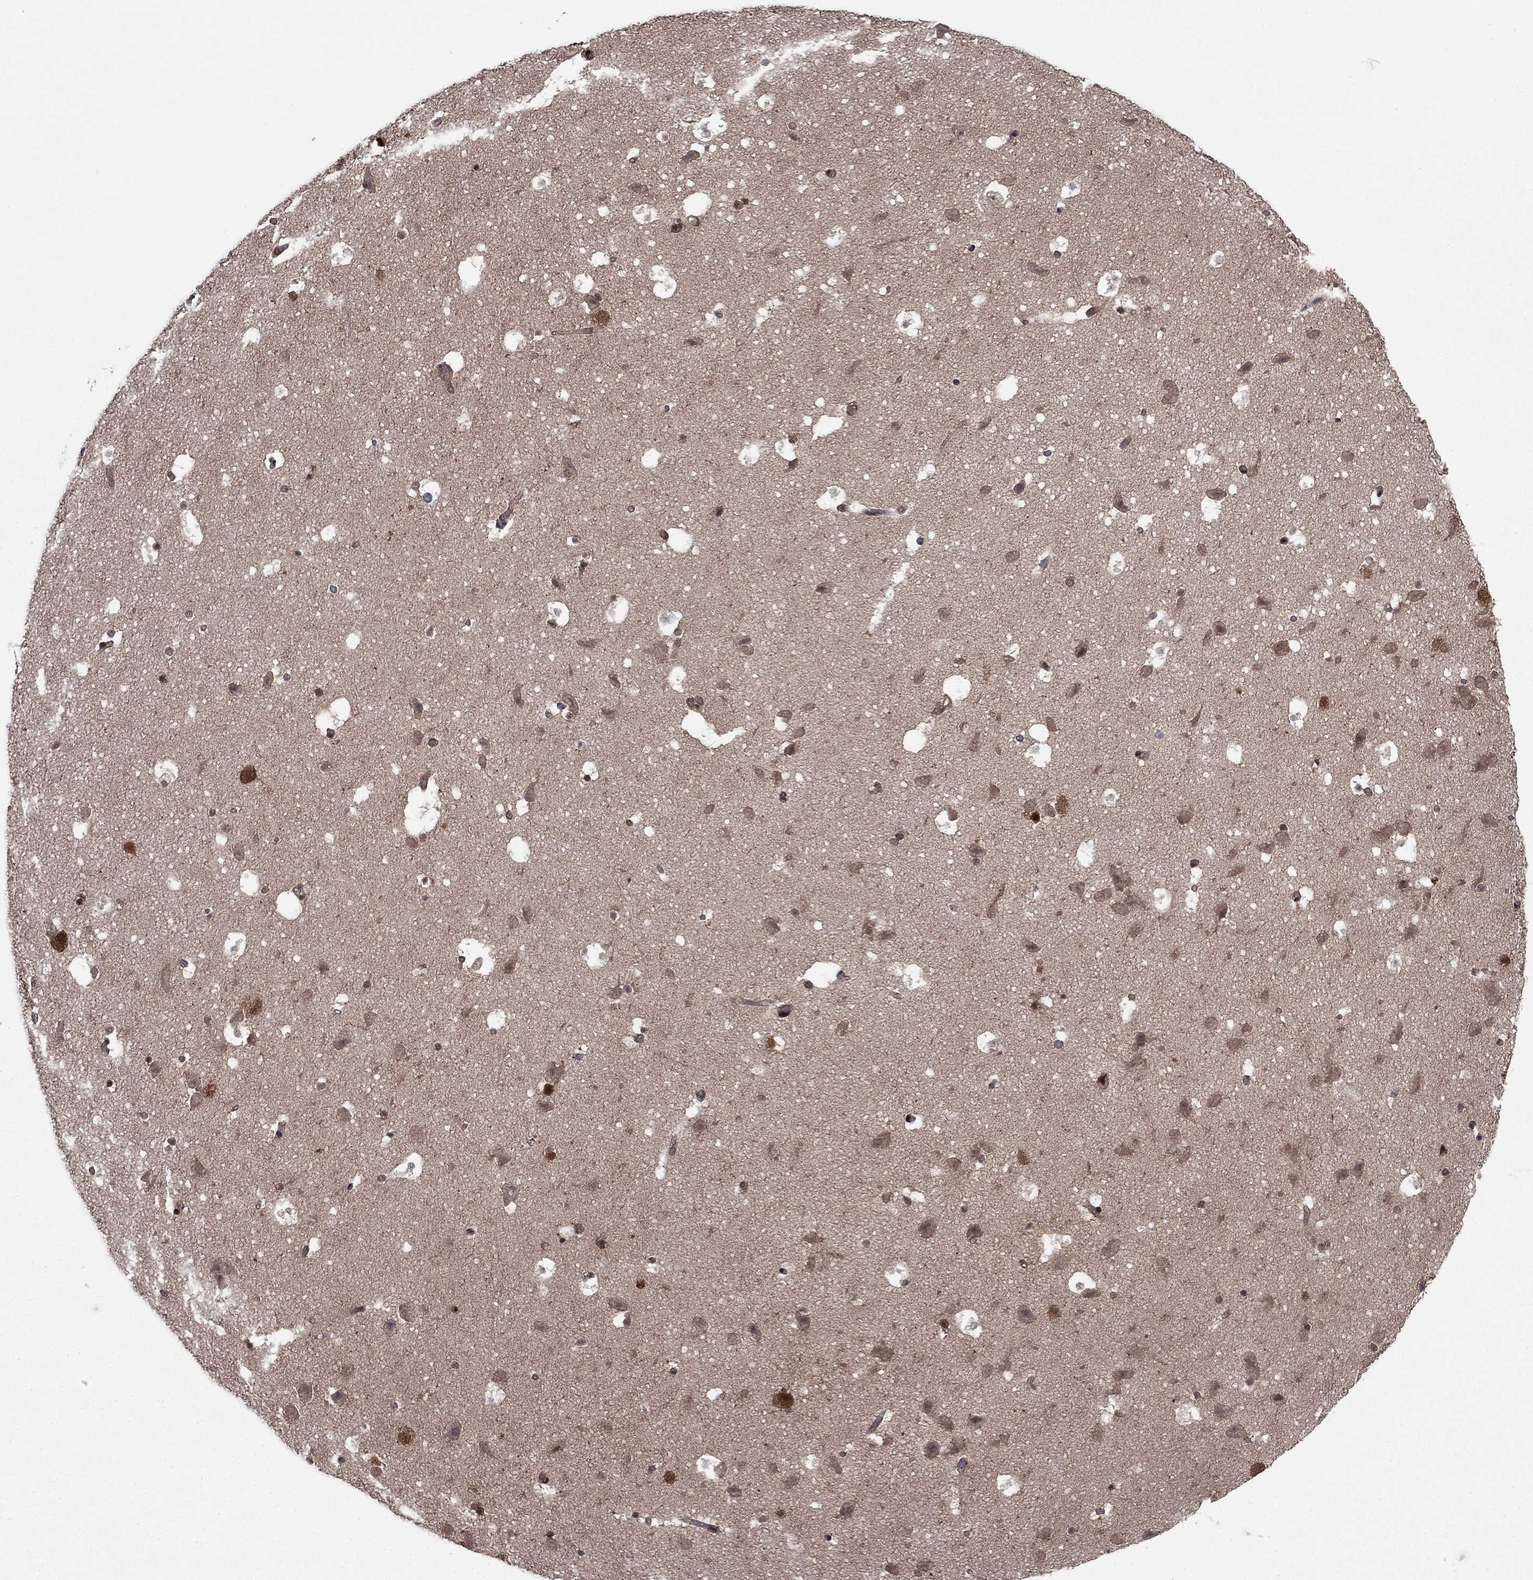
{"staining": {"intensity": "strong", "quantity": "<25%", "location": "cytoplasmic/membranous,nuclear"}, "tissue": "hippocampus", "cell_type": "Glial cells", "image_type": "normal", "snomed": [{"axis": "morphology", "description": "Normal tissue, NOS"}, {"axis": "topography", "description": "Hippocampus"}], "caption": "Strong cytoplasmic/membranous,nuclear positivity is present in approximately <25% of glial cells in benign hippocampus.", "gene": "FKBP4", "patient": {"sex": "male", "age": 51}}